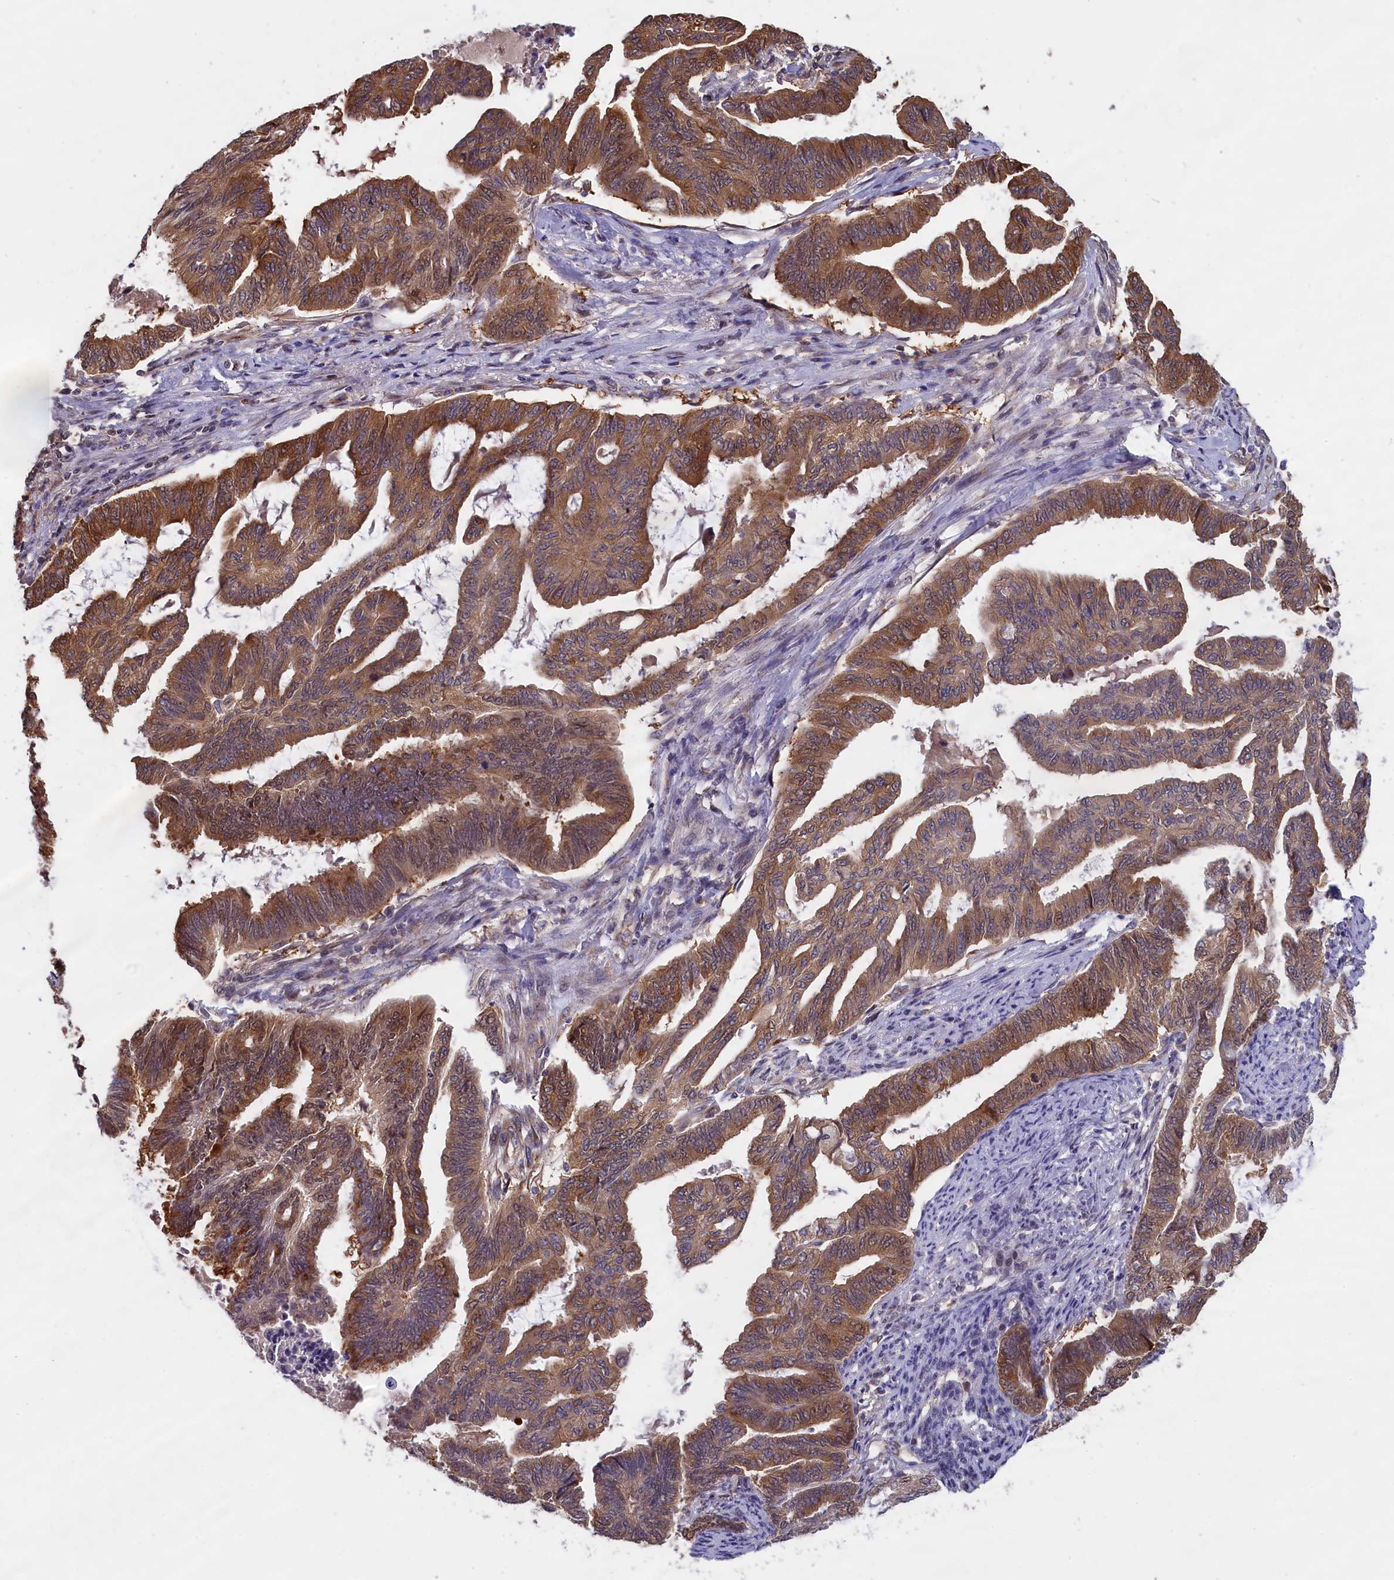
{"staining": {"intensity": "moderate", "quantity": ">75%", "location": "cytoplasmic/membranous,nuclear"}, "tissue": "endometrial cancer", "cell_type": "Tumor cells", "image_type": "cancer", "snomed": [{"axis": "morphology", "description": "Adenocarcinoma, NOS"}, {"axis": "topography", "description": "Endometrium"}], "caption": "Endometrial cancer was stained to show a protein in brown. There is medium levels of moderate cytoplasmic/membranous and nuclear expression in about >75% of tumor cells.", "gene": "ABCC8", "patient": {"sex": "female", "age": 86}}